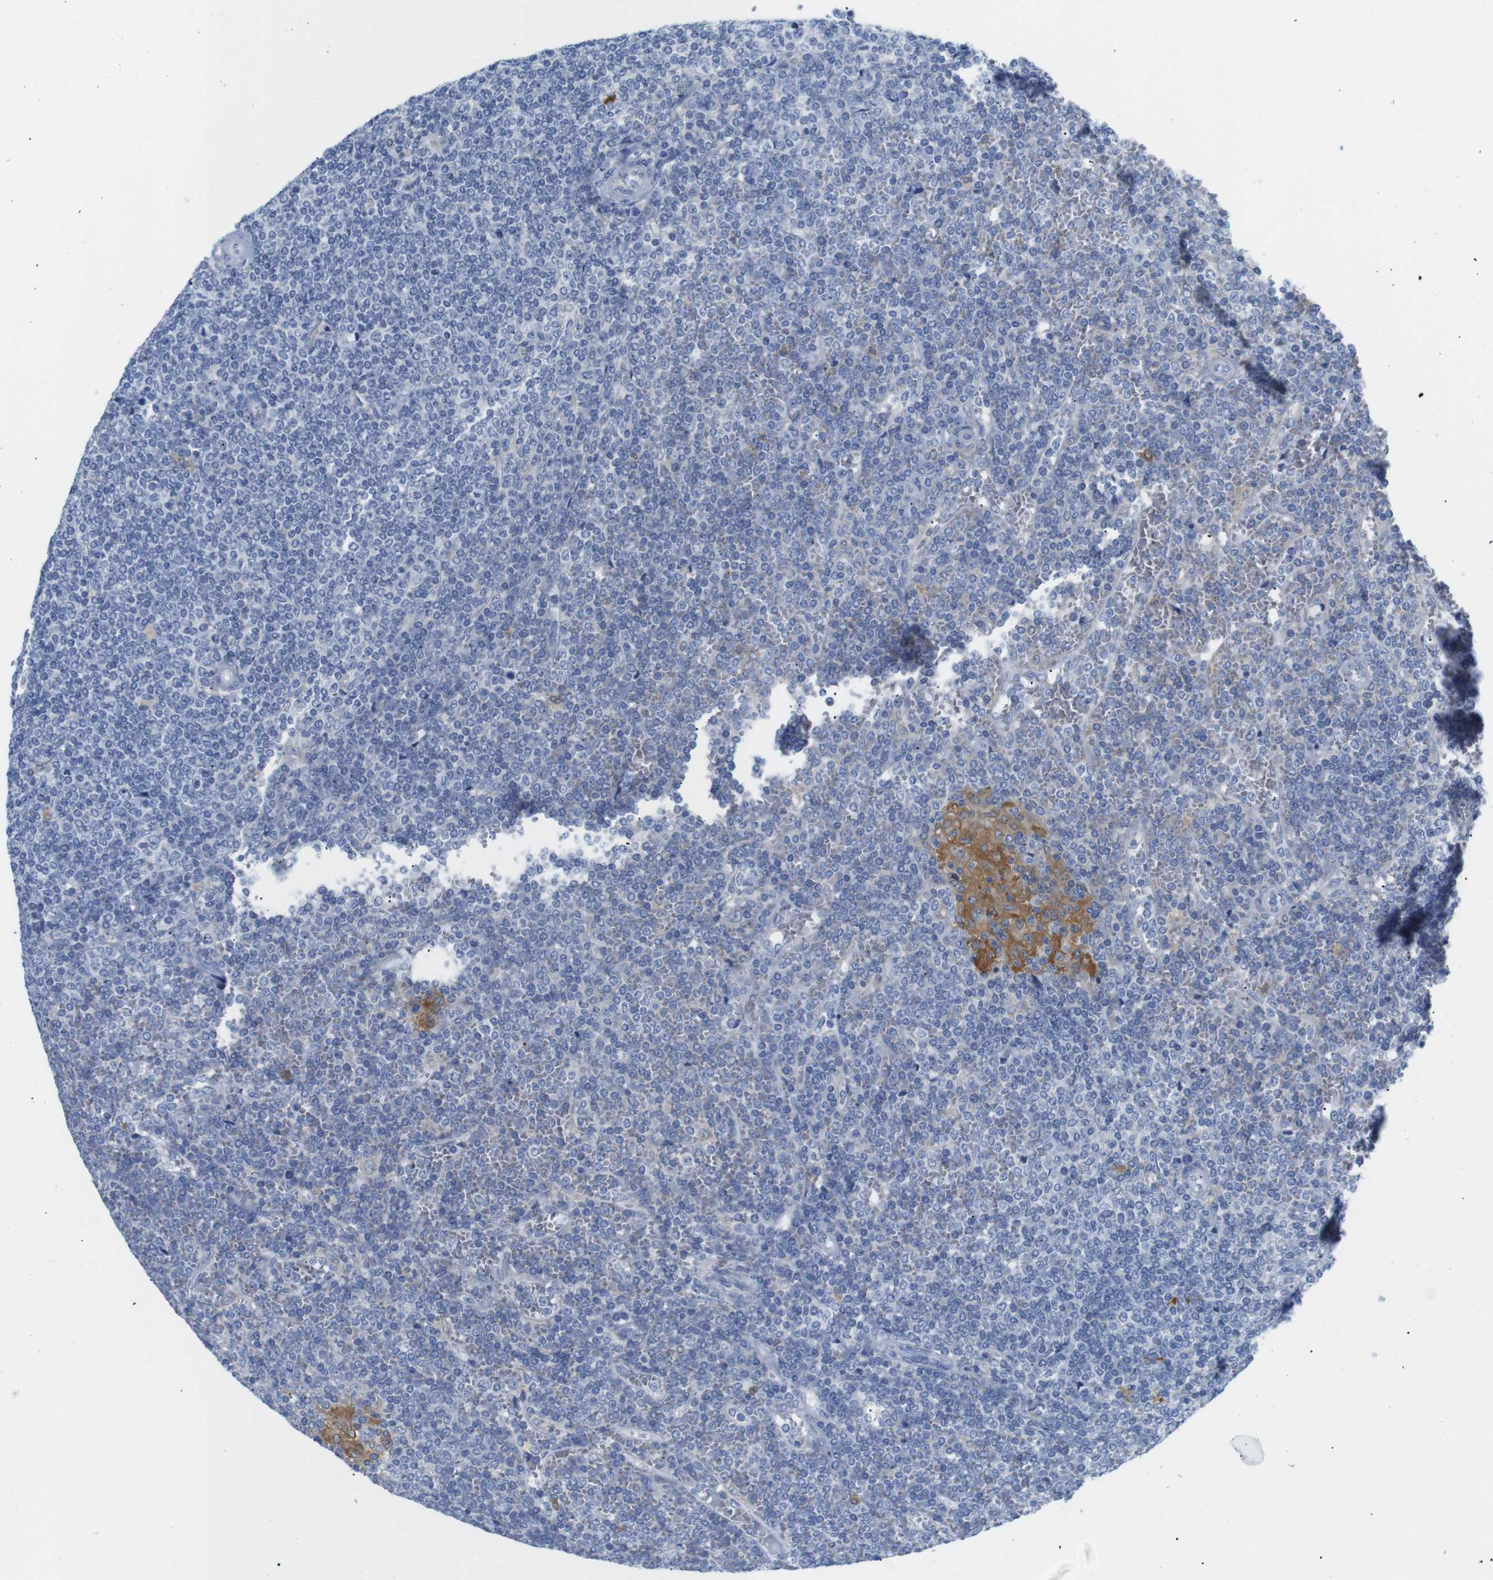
{"staining": {"intensity": "negative", "quantity": "none", "location": "none"}, "tissue": "lymphoma", "cell_type": "Tumor cells", "image_type": "cancer", "snomed": [{"axis": "morphology", "description": "Malignant lymphoma, non-Hodgkin's type, Low grade"}, {"axis": "topography", "description": "Spleen"}], "caption": "DAB (3,3'-diaminobenzidine) immunohistochemical staining of low-grade malignant lymphoma, non-Hodgkin's type displays no significant positivity in tumor cells.", "gene": "NEBL", "patient": {"sex": "female", "age": 19}}